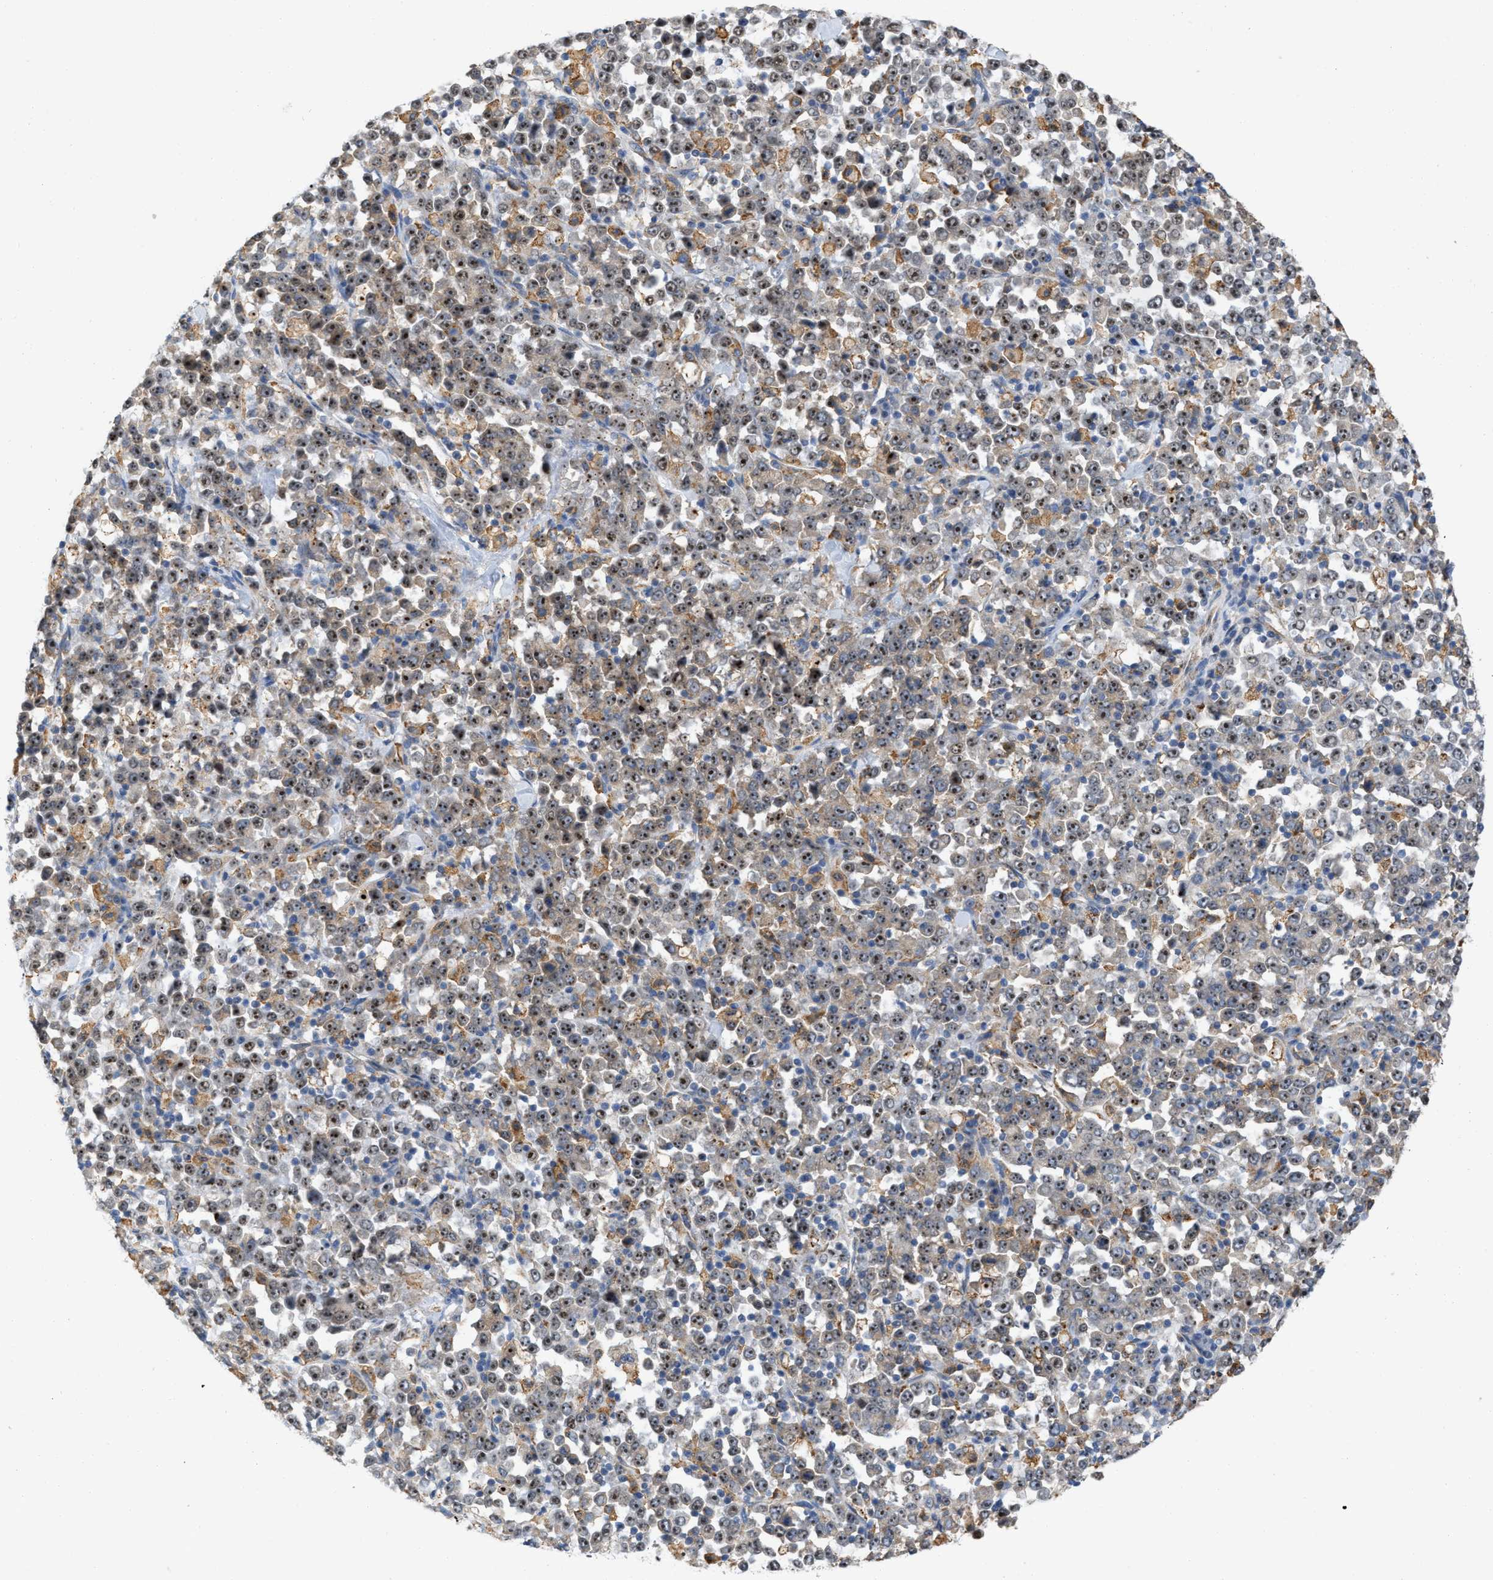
{"staining": {"intensity": "moderate", "quantity": ">75%", "location": "nuclear"}, "tissue": "stomach cancer", "cell_type": "Tumor cells", "image_type": "cancer", "snomed": [{"axis": "morphology", "description": "Normal tissue, NOS"}, {"axis": "morphology", "description": "Adenocarcinoma, NOS"}, {"axis": "topography", "description": "Stomach, upper"}, {"axis": "topography", "description": "Stomach"}], "caption": "DAB (3,3'-diaminobenzidine) immunohistochemical staining of human stomach cancer displays moderate nuclear protein staining in approximately >75% of tumor cells.", "gene": "ELAC2", "patient": {"sex": "male", "age": 59}}